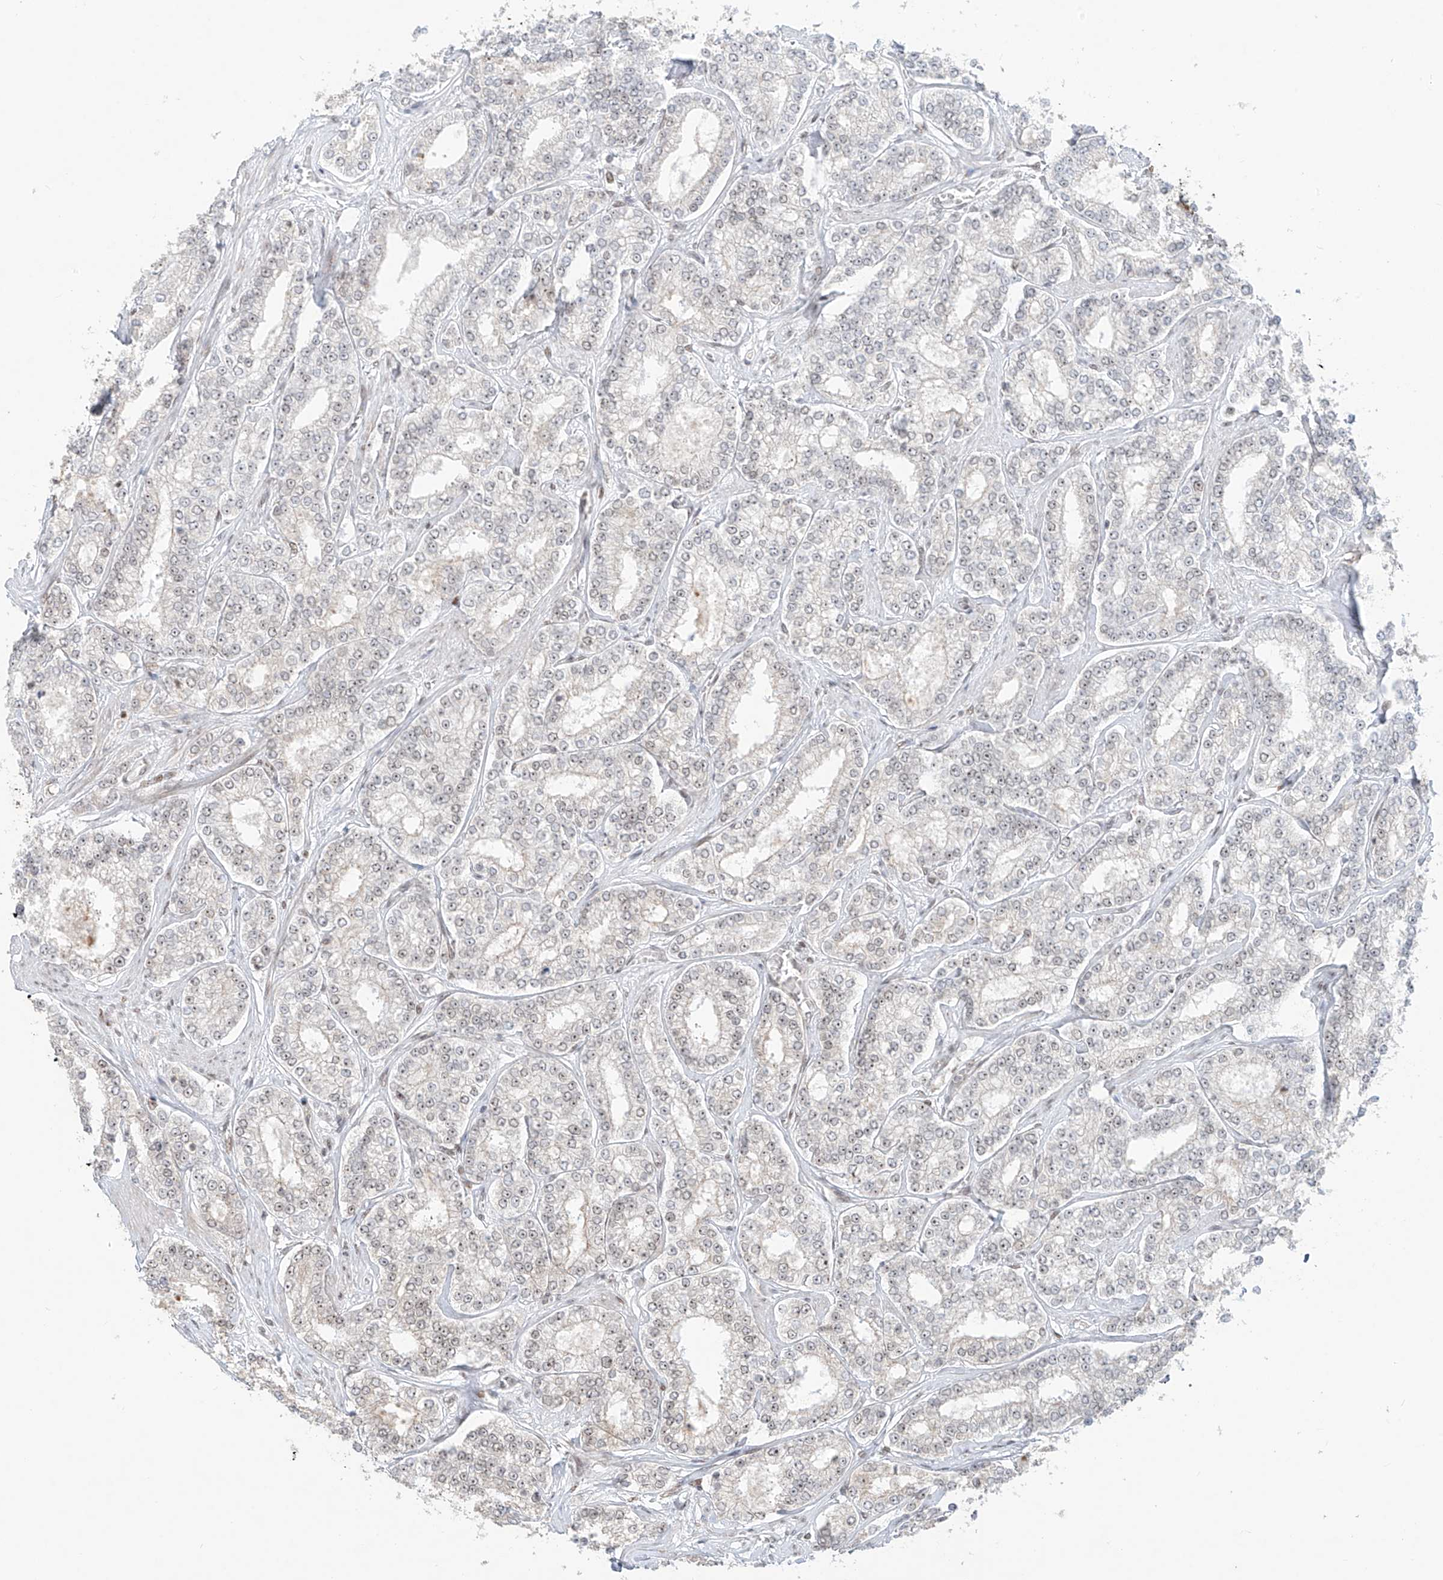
{"staining": {"intensity": "negative", "quantity": "none", "location": "none"}, "tissue": "prostate cancer", "cell_type": "Tumor cells", "image_type": "cancer", "snomed": [{"axis": "morphology", "description": "Normal tissue, NOS"}, {"axis": "morphology", "description": "Adenocarcinoma, High grade"}, {"axis": "topography", "description": "Prostate"}], "caption": "A histopathology image of human prostate cancer (adenocarcinoma (high-grade)) is negative for staining in tumor cells.", "gene": "ZNF512", "patient": {"sex": "male", "age": 83}}